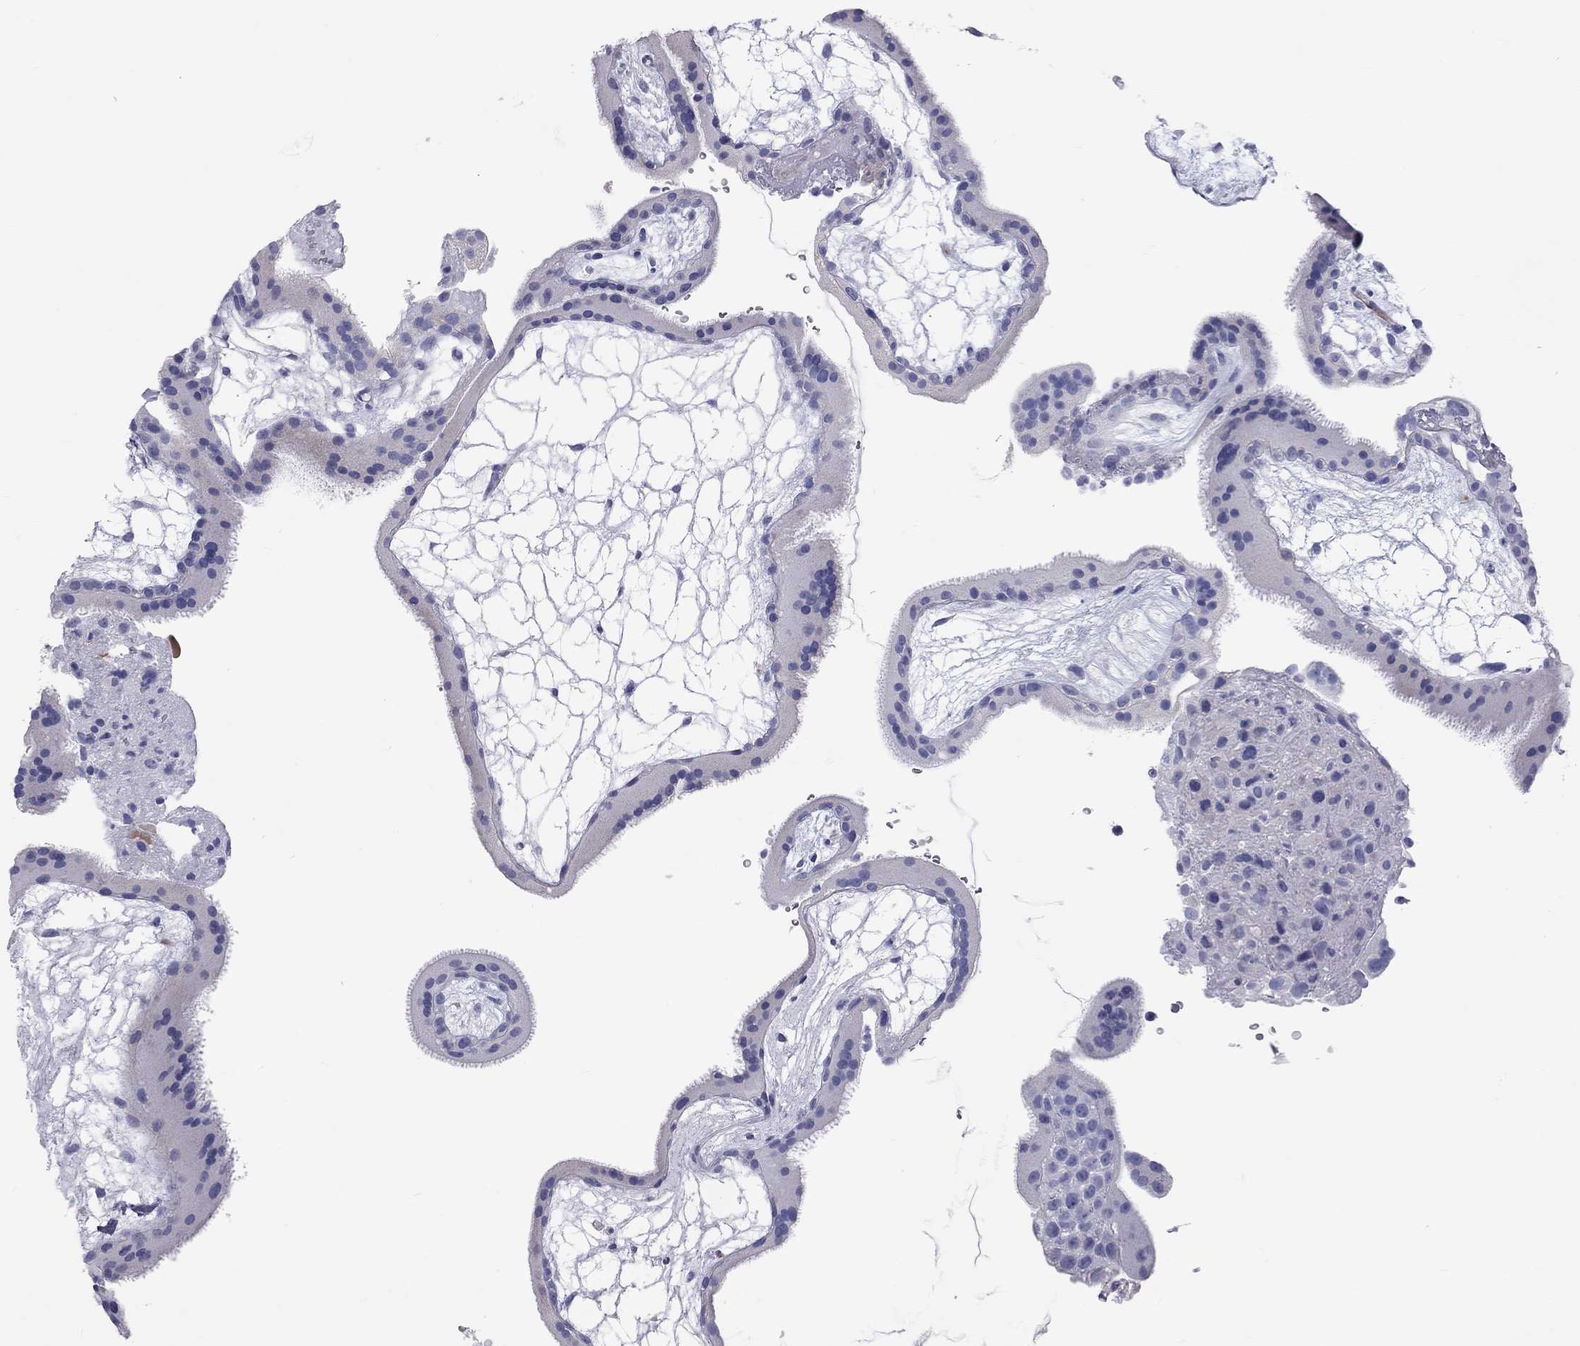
{"staining": {"intensity": "negative", "quantity": "none", "location": "none"}, "tissue": "placenta", "cell_type": "Decidual cells", "image_type": "normal", "snomed": [{"axis": "morphology", "description": "Normal tissue, NOS"}, {"axis": "topography", "description": "Placenta"}], "caption": "A high-resolution micrograph shows immunohistochemistry (IHC) staining of benign placenta, which reveals no significant positivity in decidual cells.", "gene": "PCDHGC5", "patient": {"sex": "female", "age": 19}}